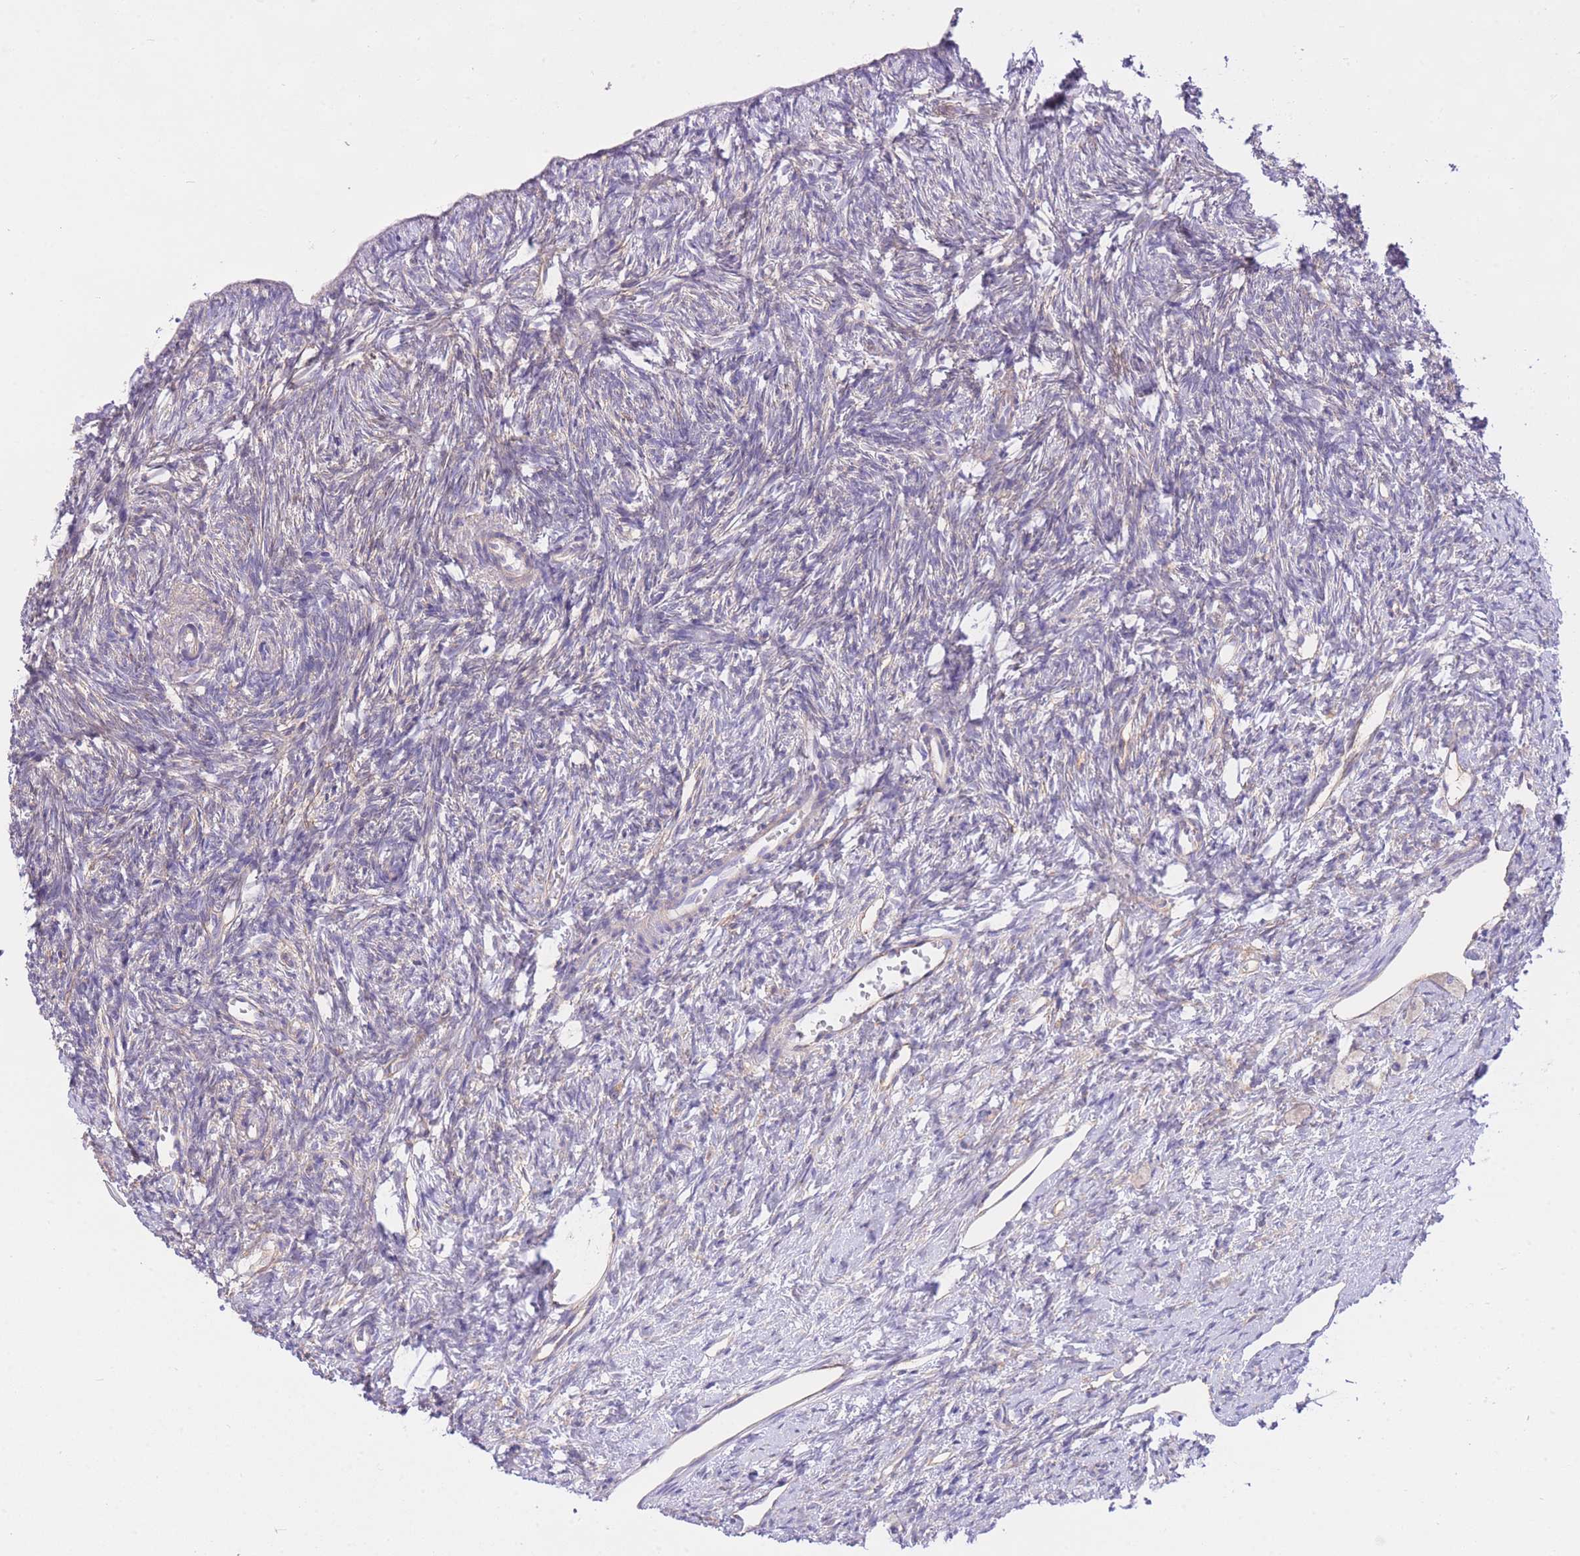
{"staining": {"intensity": "weak", "quantity": "<25%", "location": "cytoplasmic/membranous"}, "tissue": "ovary", "cell_type": "Ovarian stroma cells", "image_type": "normal", "snomed": [{"axis": "morphology", "description": "Normal tissue, NOS"}, {"axis": "topography", "description": "Ovary"}], "caption": "The IHC micrograph has no significant expression in ovarian stroma cells of ovary. (Brightfield microscopy of DAB IHC at high magnification).", "gene": "PGM1", "patient": {"sex": "female", "age": 51}}